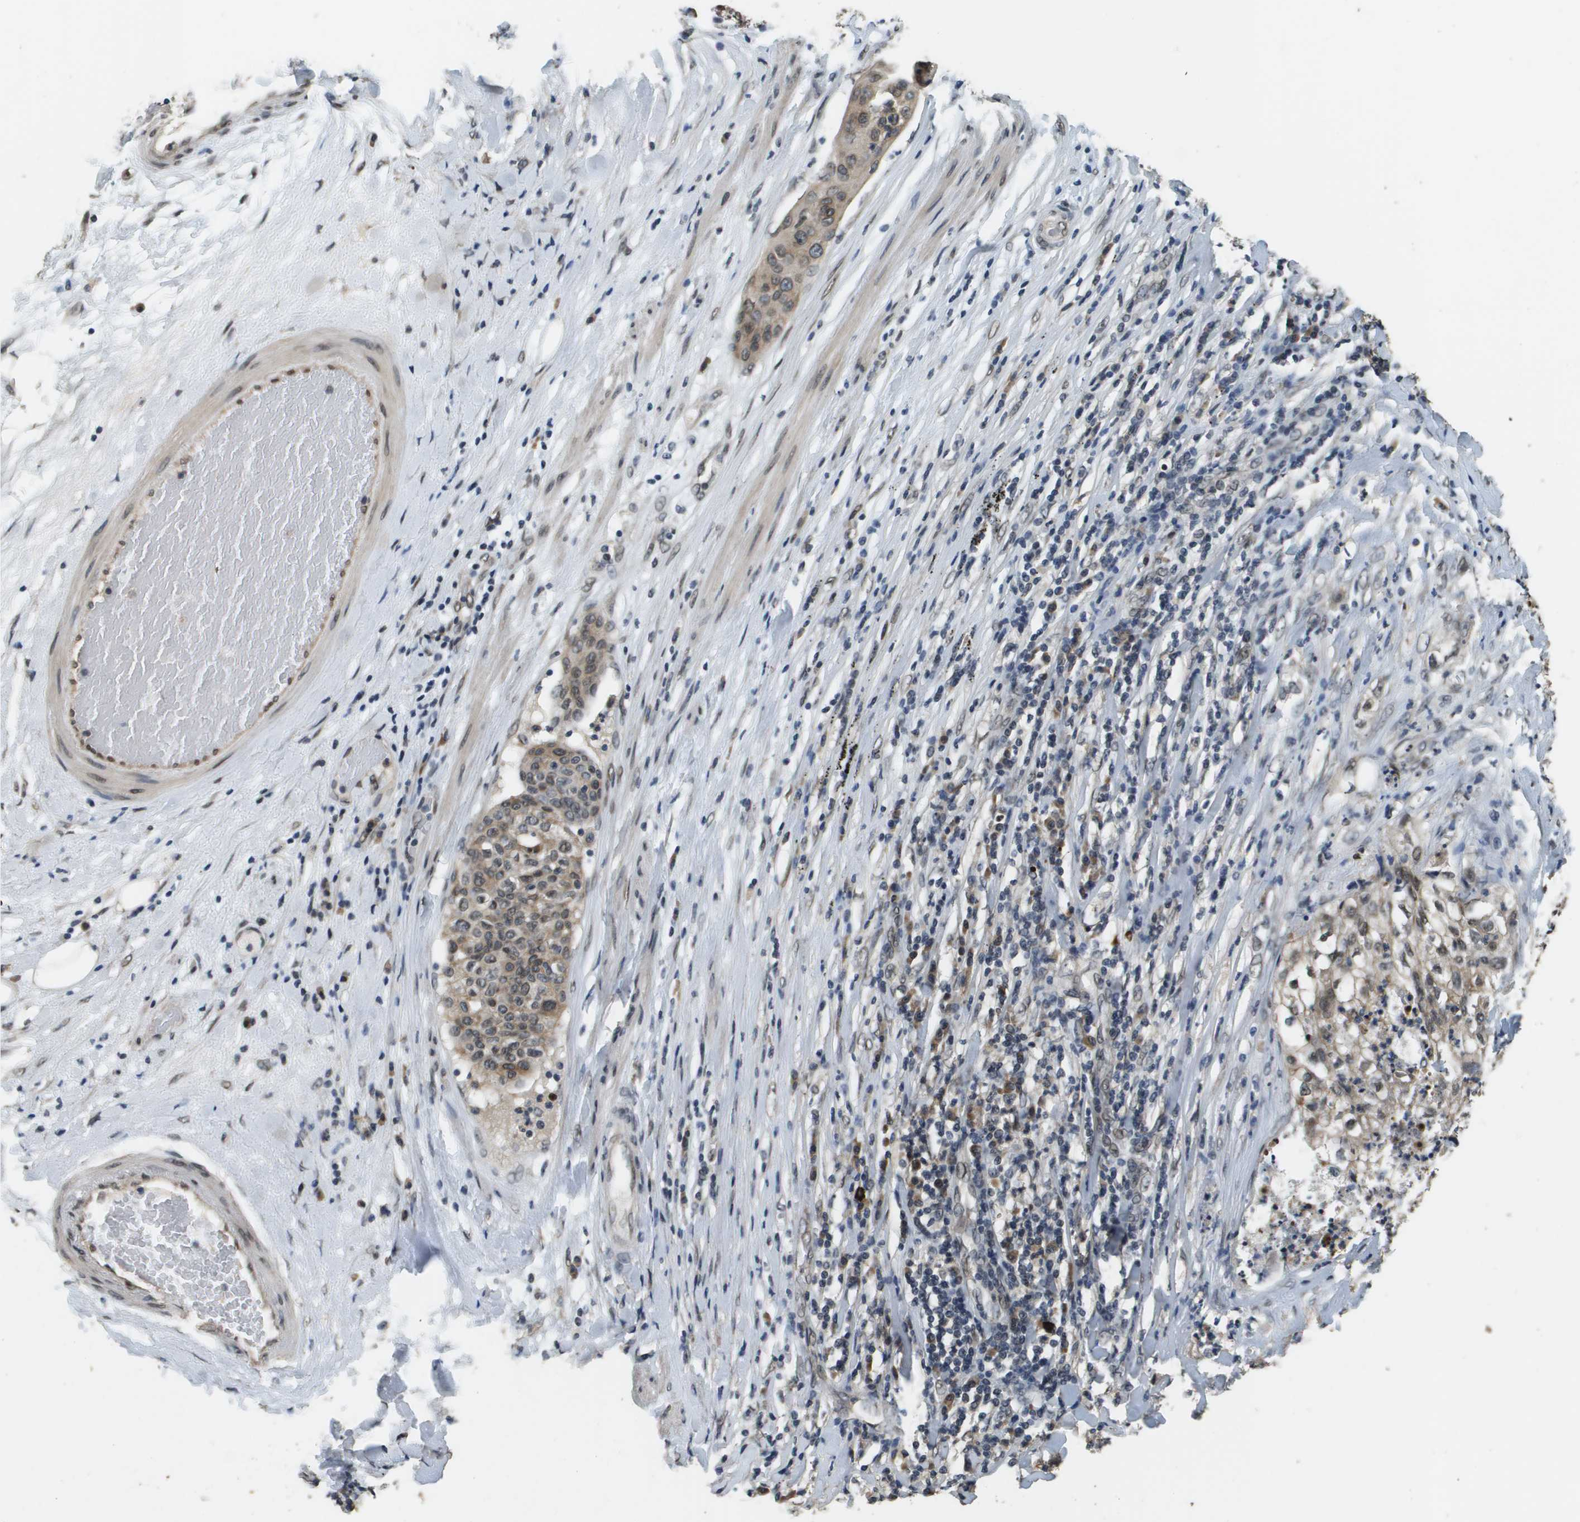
{"staining": {"intensity": "moderate", "quantity": ">75%", "location": "cytoplasmic/membranous,nuclear"}, "tissue": "lung cancer", "cell_type": "Tumor cells", "image_type": "cancer", "snomed": [{"axis": "morphology", "description": "Inflammation, NOS"}, {"axis": "morphology", "description": "Squamous cell carcinoma, NOS"}, {"axis": "topography", "description": "Lymph node"}, {"axis": "topography", "description": "Soft tissue"}, {"axis": "topography", "description": "Lung"}], "caption": "Lung cancer (squamous cell carcinoma) stained for a protein (brown) demonstrates moderate cytoplasmic/membranous and nuclear positive staining in about >75% of tumor cells.", "gene": "FANCC", "patient": {"sex": "male", "age": 66}}